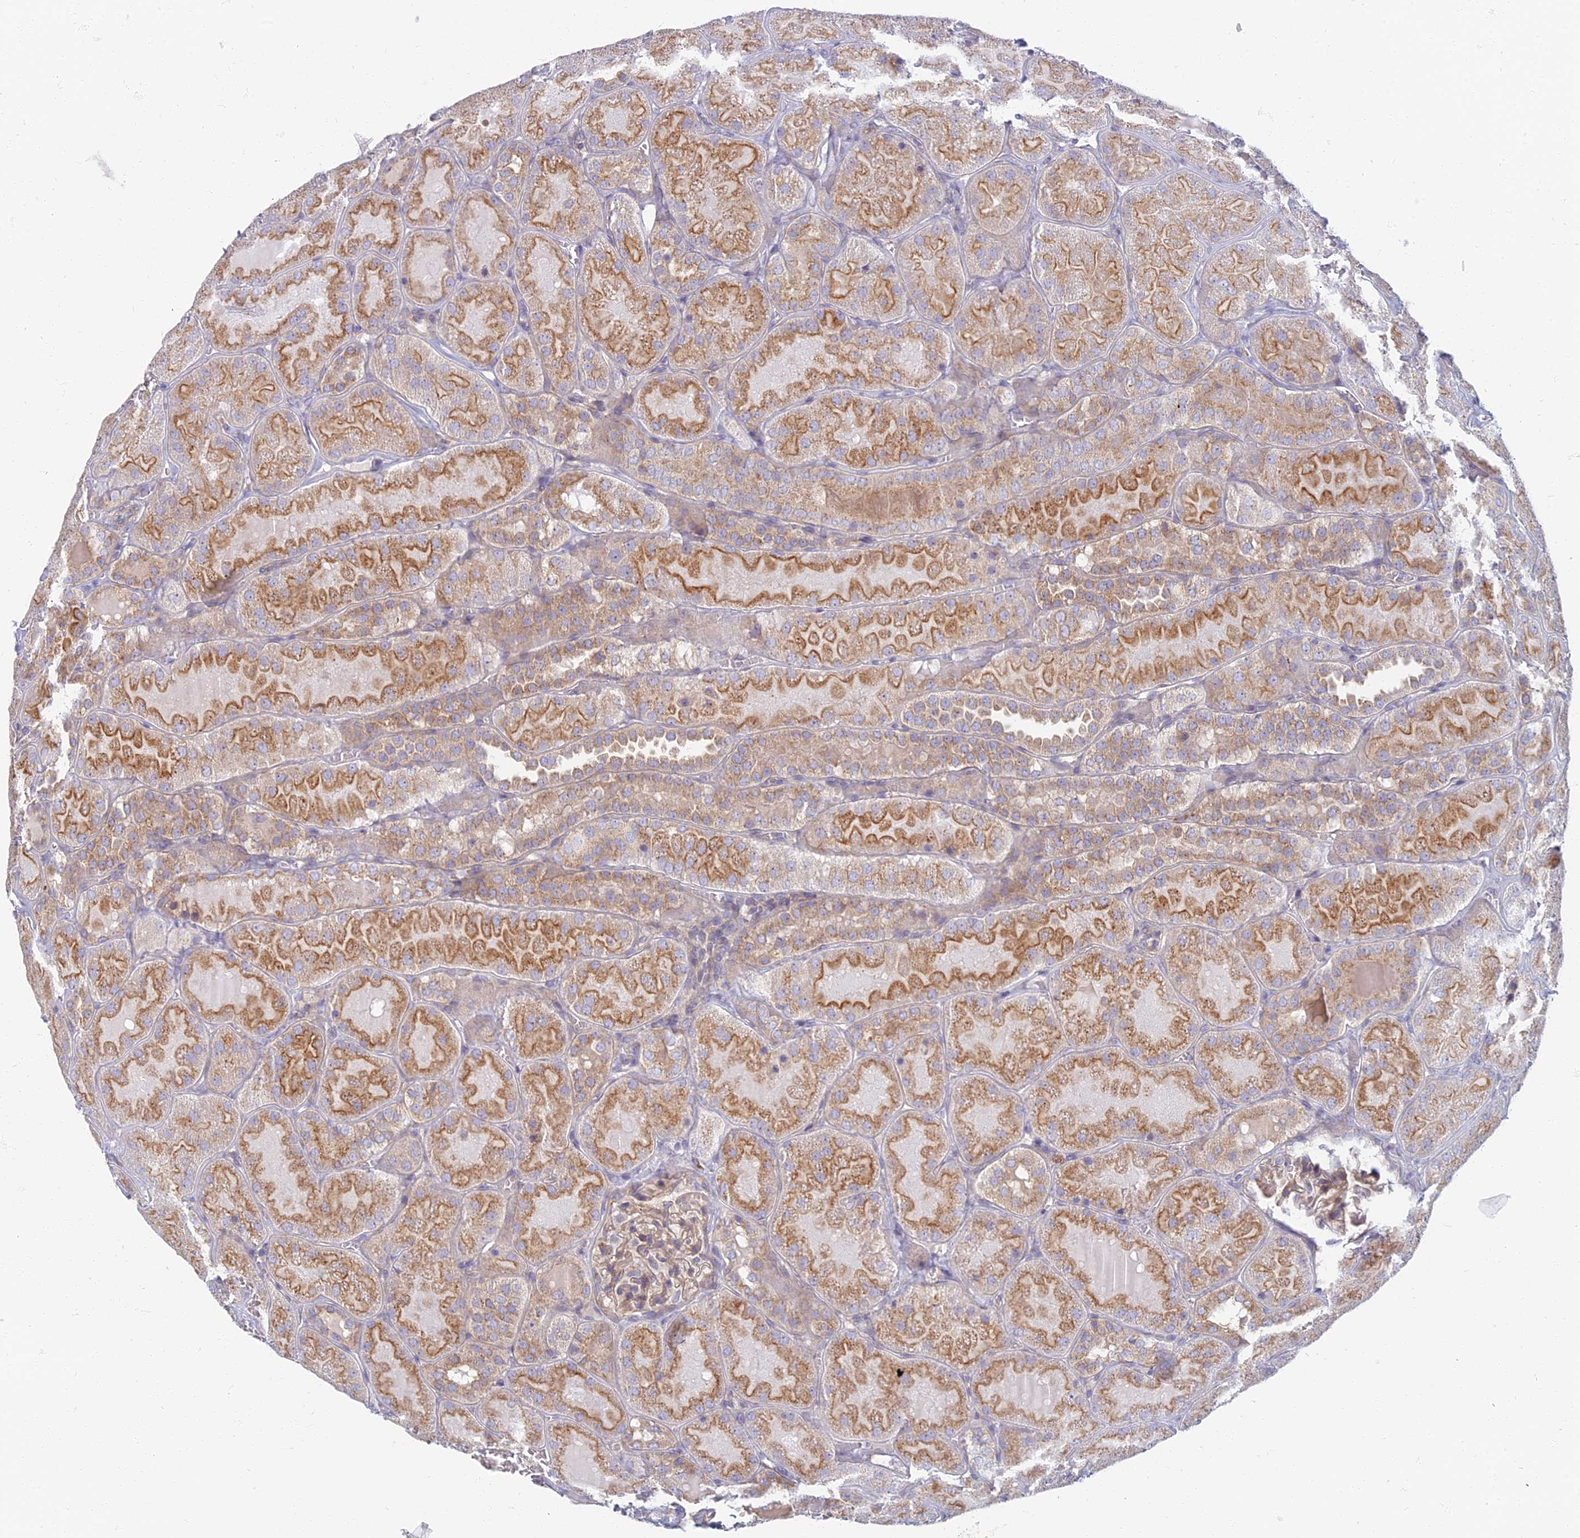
{"staining": {"intensity": "weak", "quantity": ">75%", "location": "cytoplasmic/membranous"}, "tissue": "kidney", "cell_type": "Cells in glomeruli", "image_type": "normal", "snomed": [{"axis": "morphology", "description": "Normal tissue, NOS"}, {"axis": "topography", "description": "Kidney"}], "caption": "Protein positivity by immunohistochemistry reveals weak cytoplasmic/membranous expression in approximately >75% of cells in glomeruli in normal kidney. Immunohistochemistry stains the protein of interest in brown and the nuclei are stained blue.", "gene": "PROX2", "patient": {"sex": "male", "age": 28}}